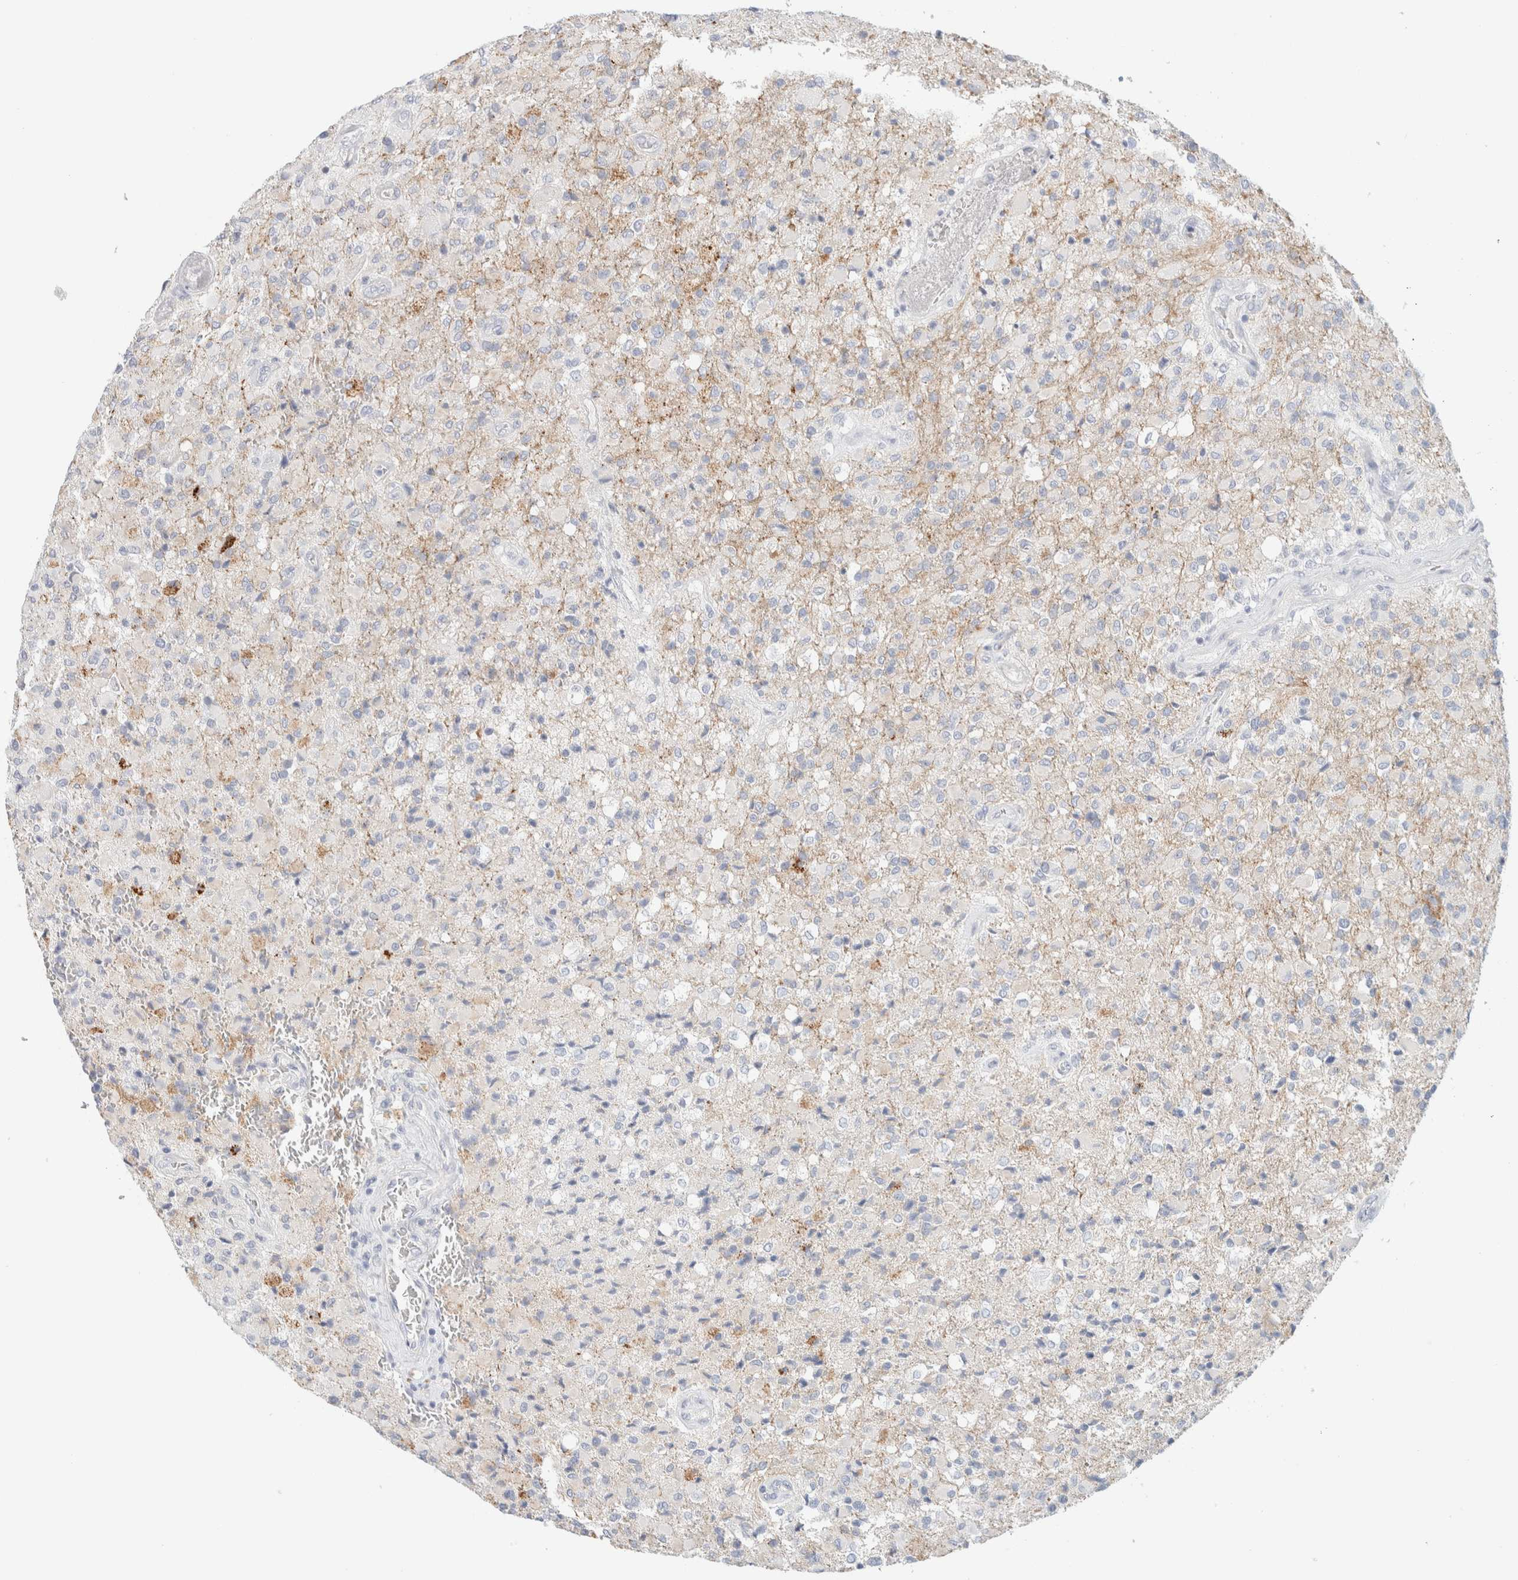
{"staining": {"intensity": "negative", "quantity": "none", "location": "none"}, "tissue": "glioma", "cell_type": "Tumor cells", "image_type": "cancer", "snomed": [{"axis": "morphology", "description": "Glioma, malignant, High grade"}, {"axis": "topography", "description": "Brain"}], "caption": "High-grade glioma (malignant) was stained to show a protein in brown. There is no significant positivity in tumor cells.", "gene": "HEXD", "patient": {"sex": "male", "age": 71}}